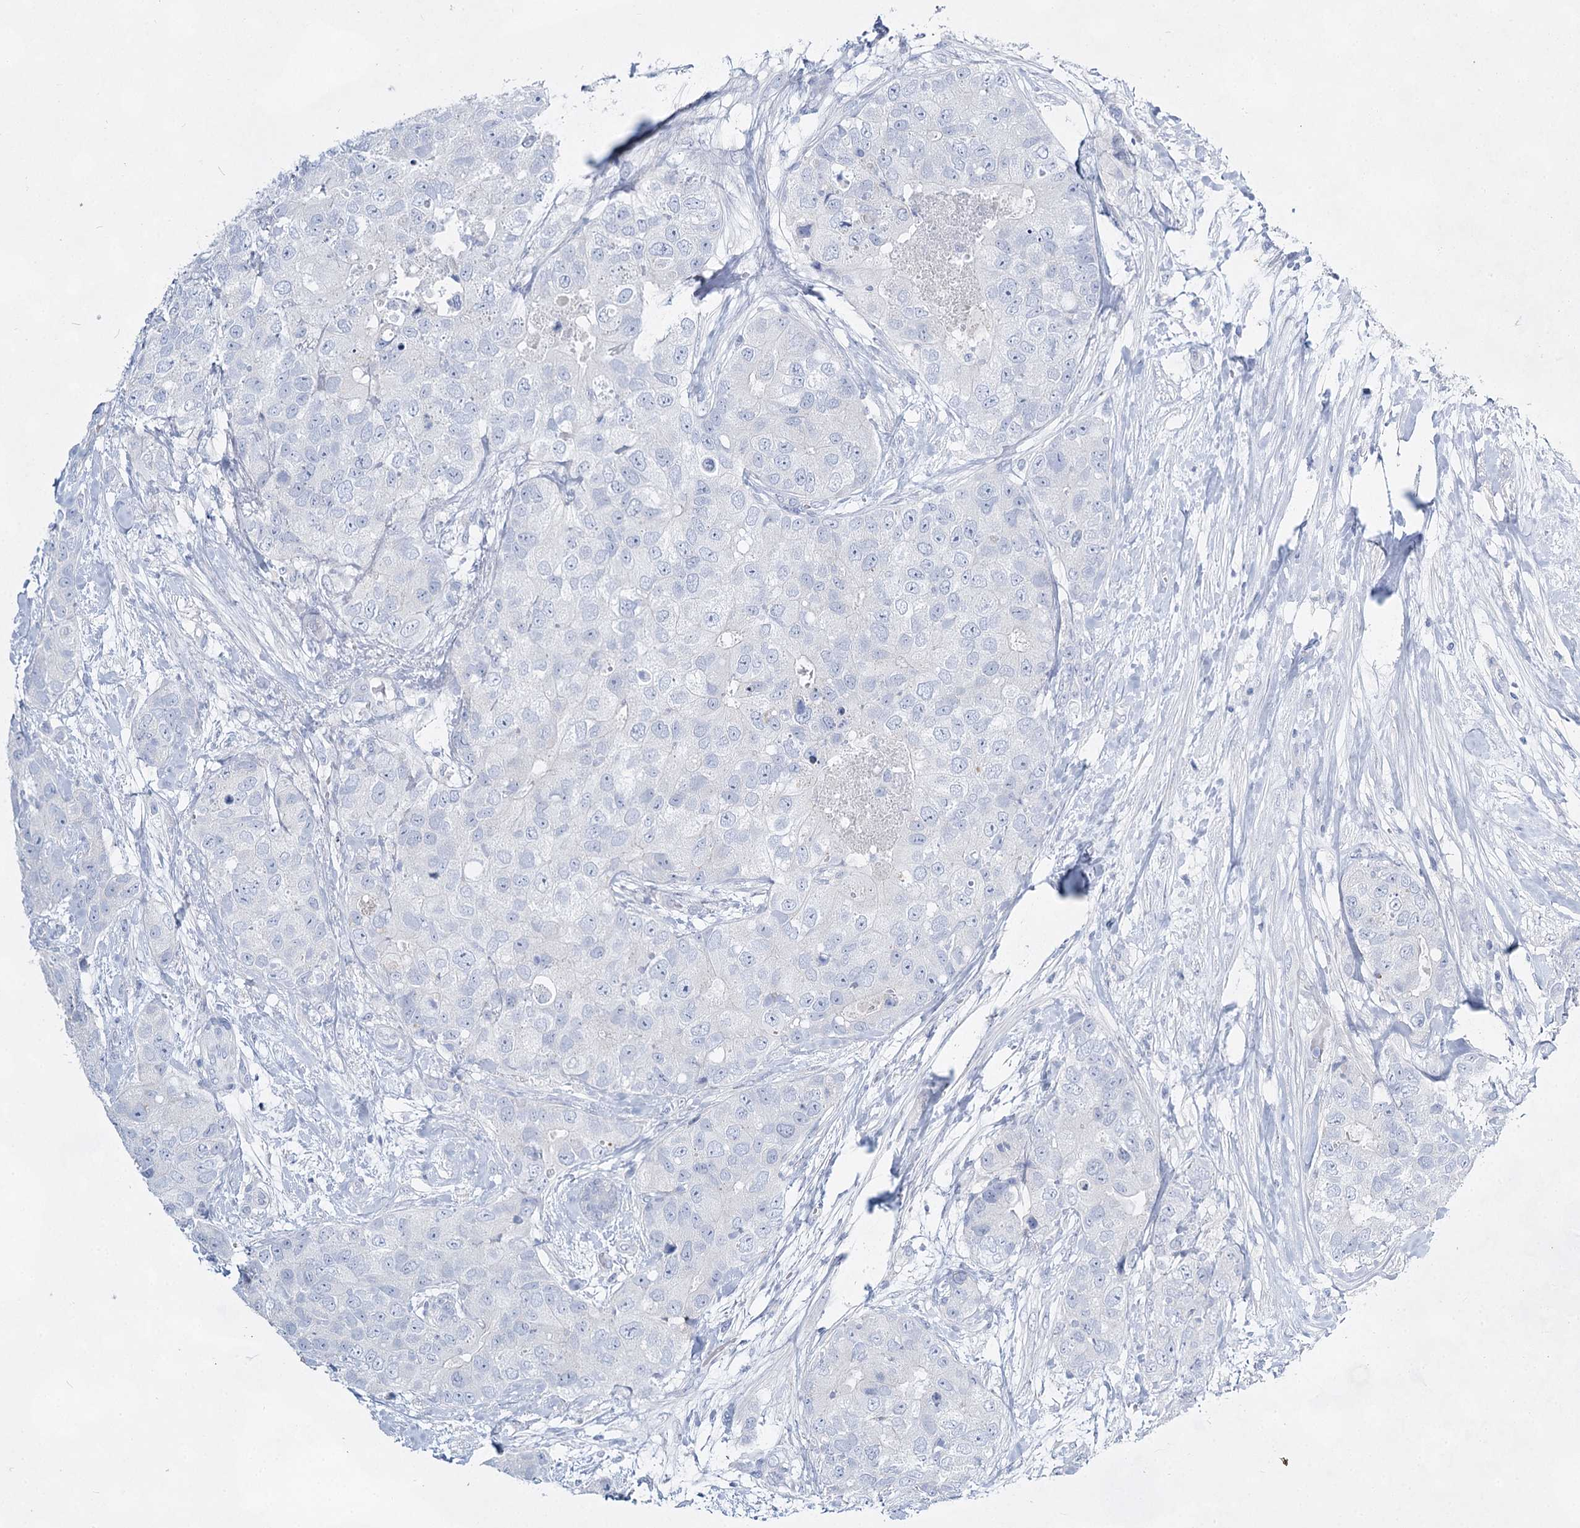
{"staining": {"intensity": "negative", "quantity": "none", "location": "none"}, "tissue": "breast cancer", "cell_type": "Tumor cells", "image_type": "cancer", "snomed": [{"axis": "morphology", "description": "Duct carcinoma"}, {"axis": "topography", "description": "Breast"}], "caption": "The image exhibits no staining of tumor cells in breast cancer.", "gene": "SLC17A2", "patient": {"sex": "female", "age": 62}}